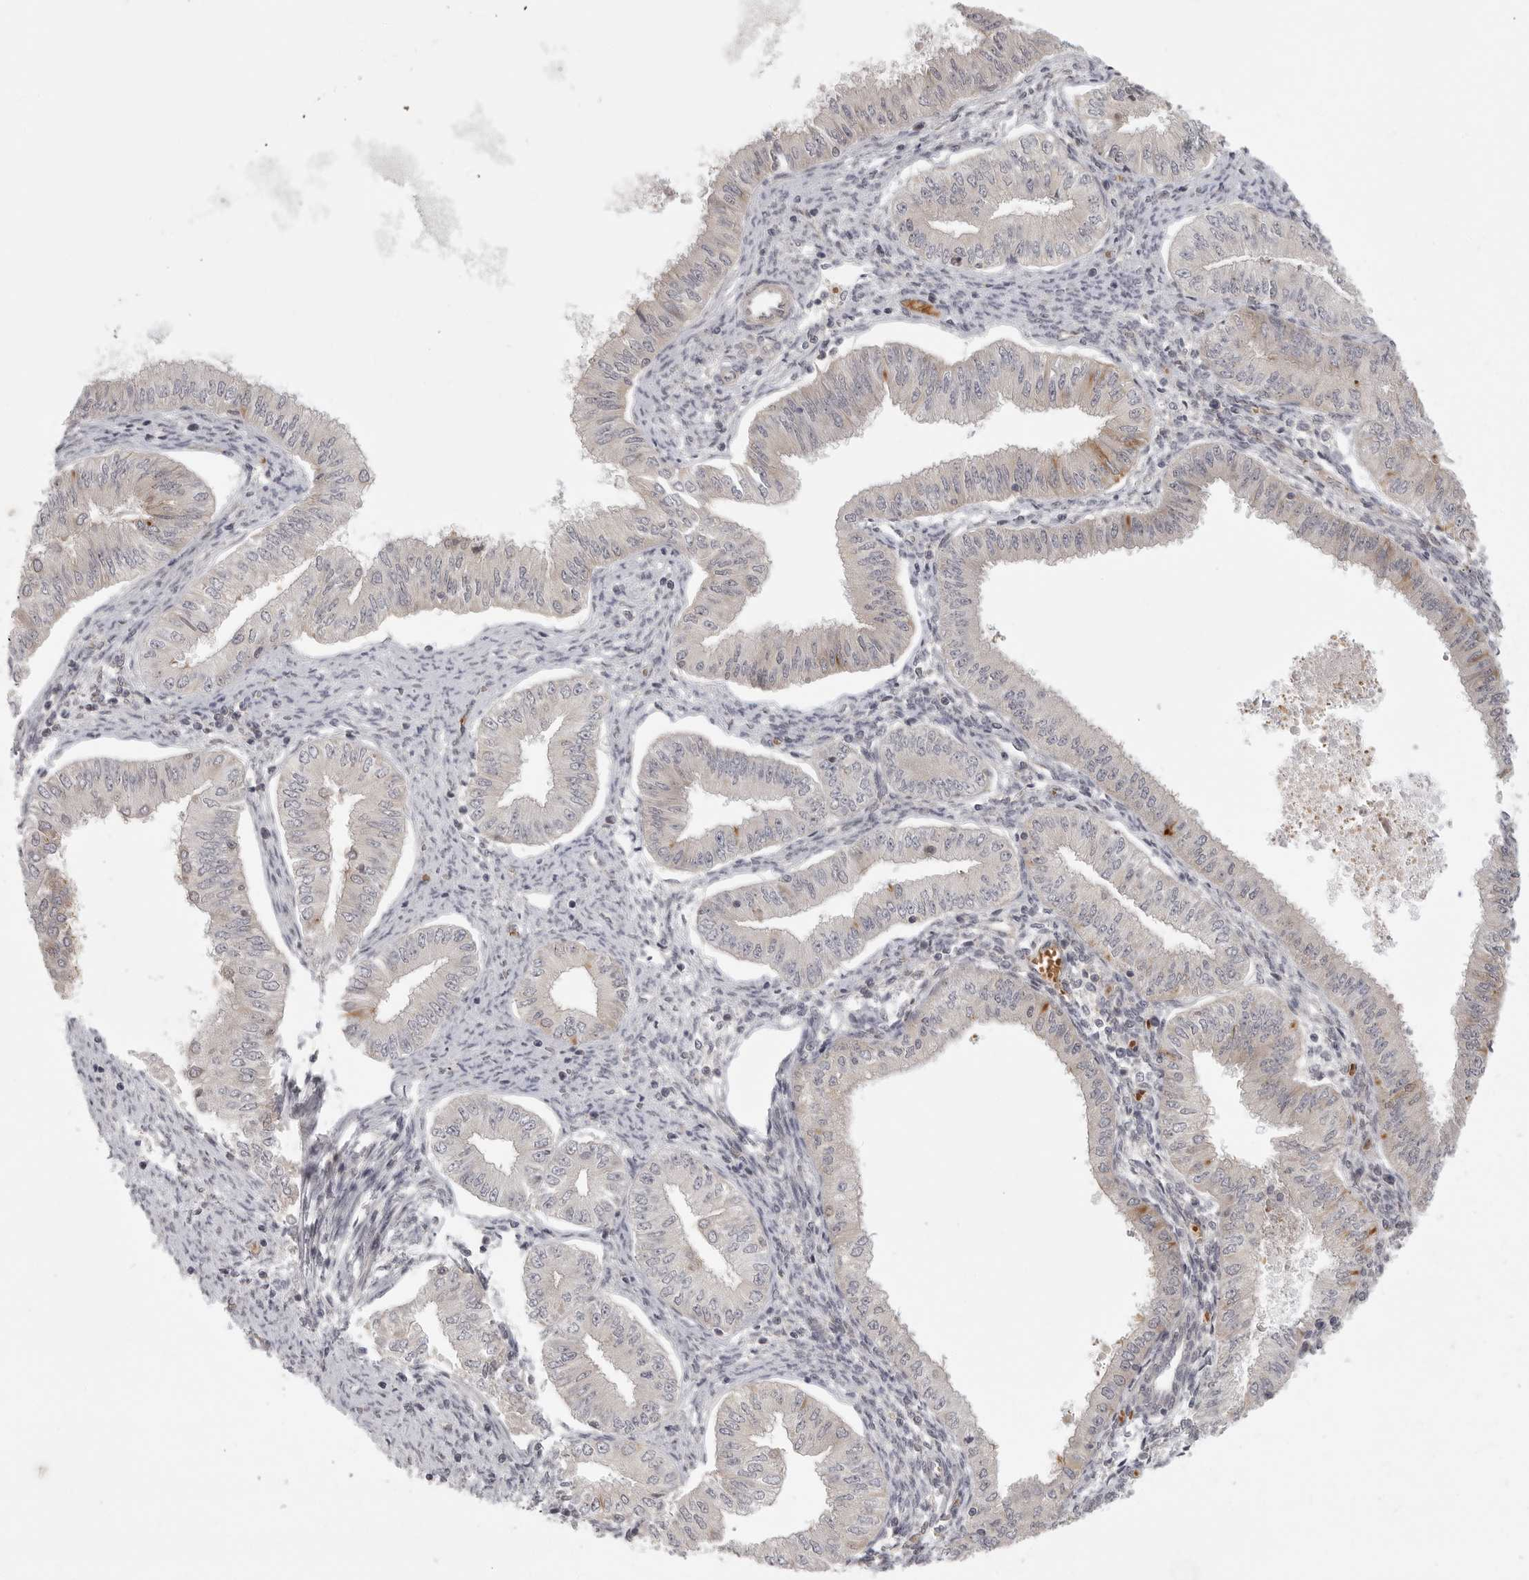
{"staining": {"intensity": "negative", "quantity": "none", "location": "none"}, "tissue": "endometrial cancer", "cell_type": "Tumor cells", "image_type": "cancer", "snomed": [{"axis": "morphology", "description": "Normal tissue, NOS"}, {"axis": "morphology", "description": "Adenocarcinoma, NOS"}, {"axis": "topography", "description": "Endometrium"}], "caption": "Immunohistochemistry (IHC) of human endometrial adenocarcinoma shows no positivity in tumor cells.", "gene": "CCPG1", "patient": {"sex": "female", "age": 53}}